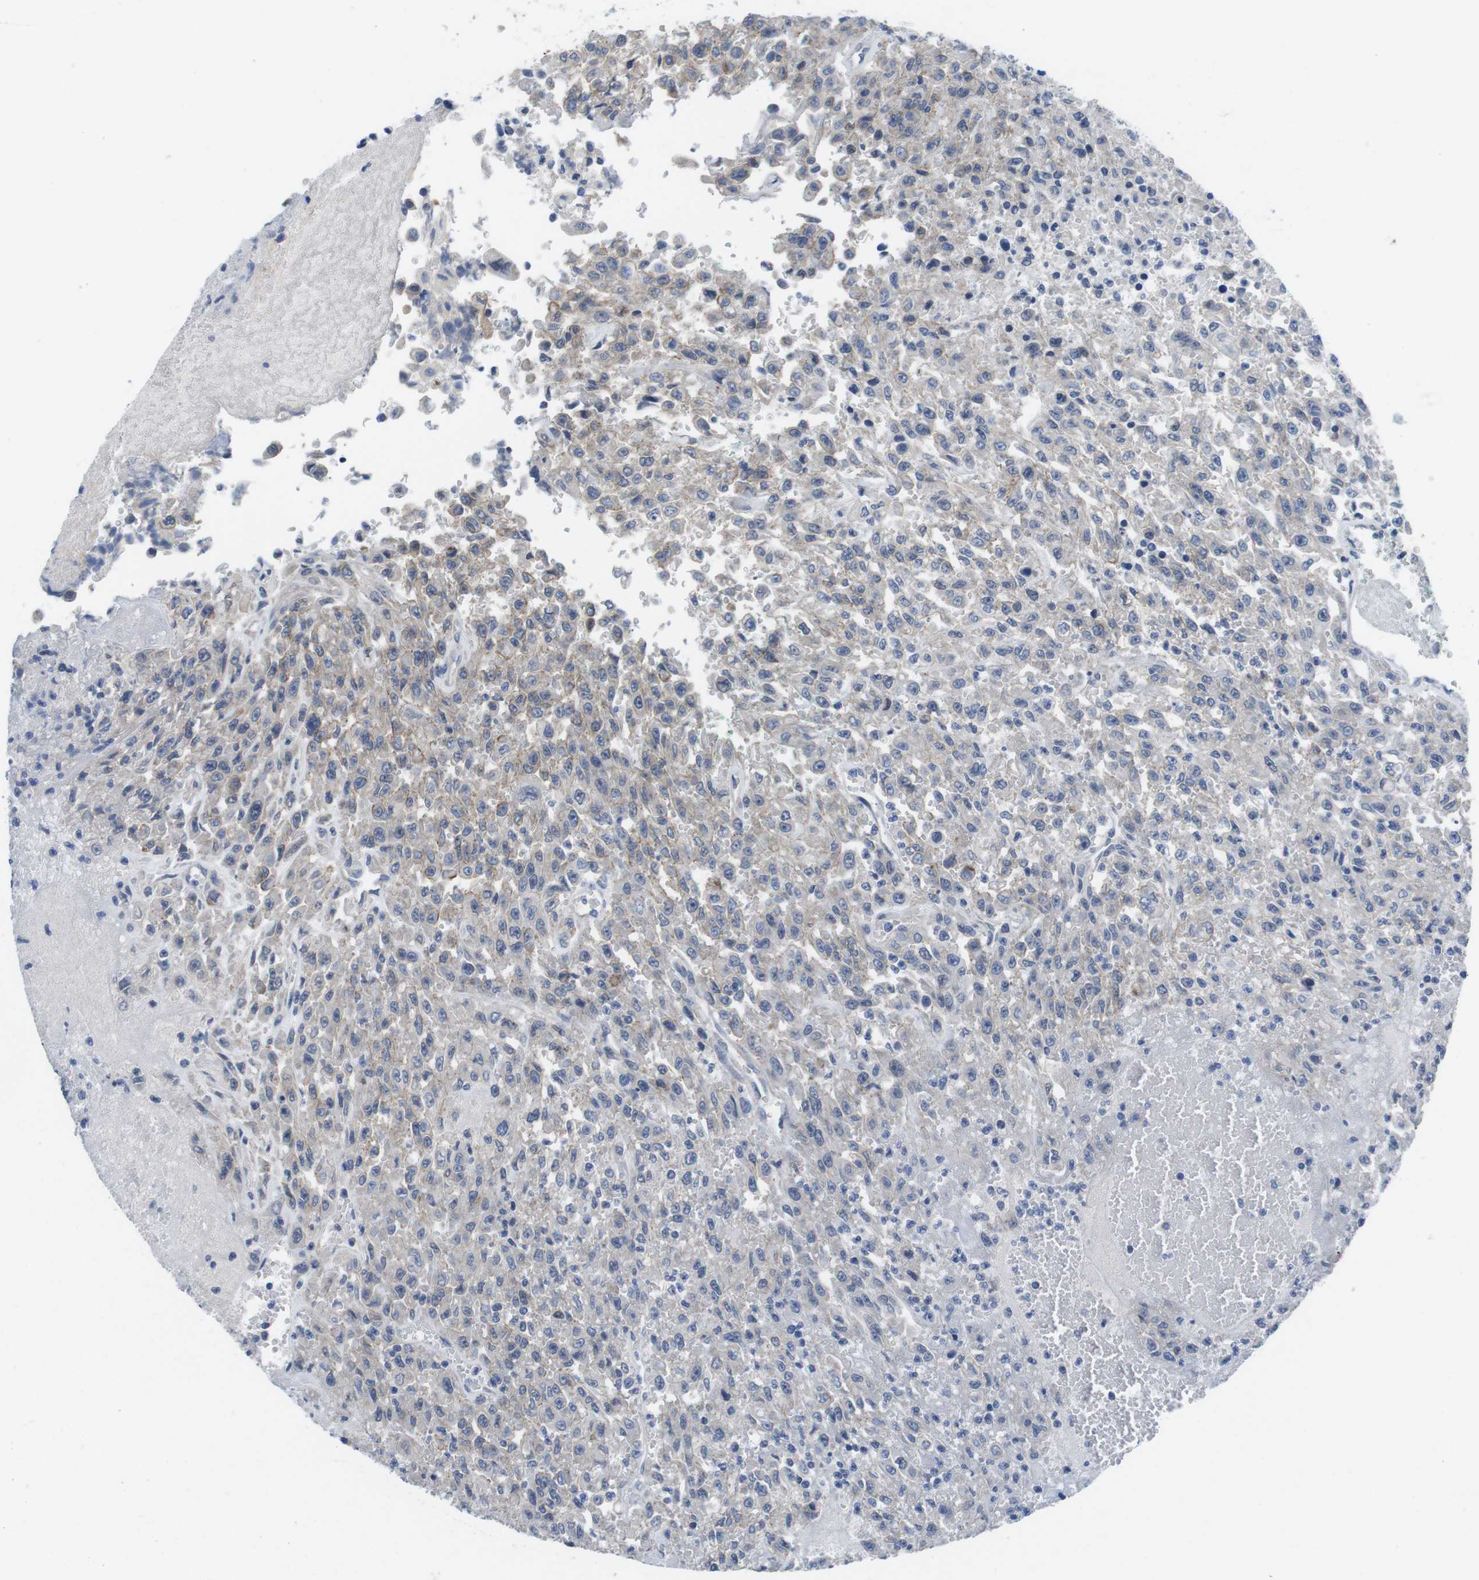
{"staining": {"intensity": "weak", "quantity": "<25%", "location": "cytoplasmic/membranous"}, "tissue": "urothelial cancer", "cell_type": "Tumor cells", "image_type": "cancer", "snomed": [{"axis": "morphology", "description": "Urothelial carcinoma, High grade"}, {"axis": "topography", "description": "Urinary bladder"}], "caption": "Tumor cells are negative for protein expression in human urothelial cancer.", "gene": "SCRIB", "patient": {"sex": "male", "age": 46}}